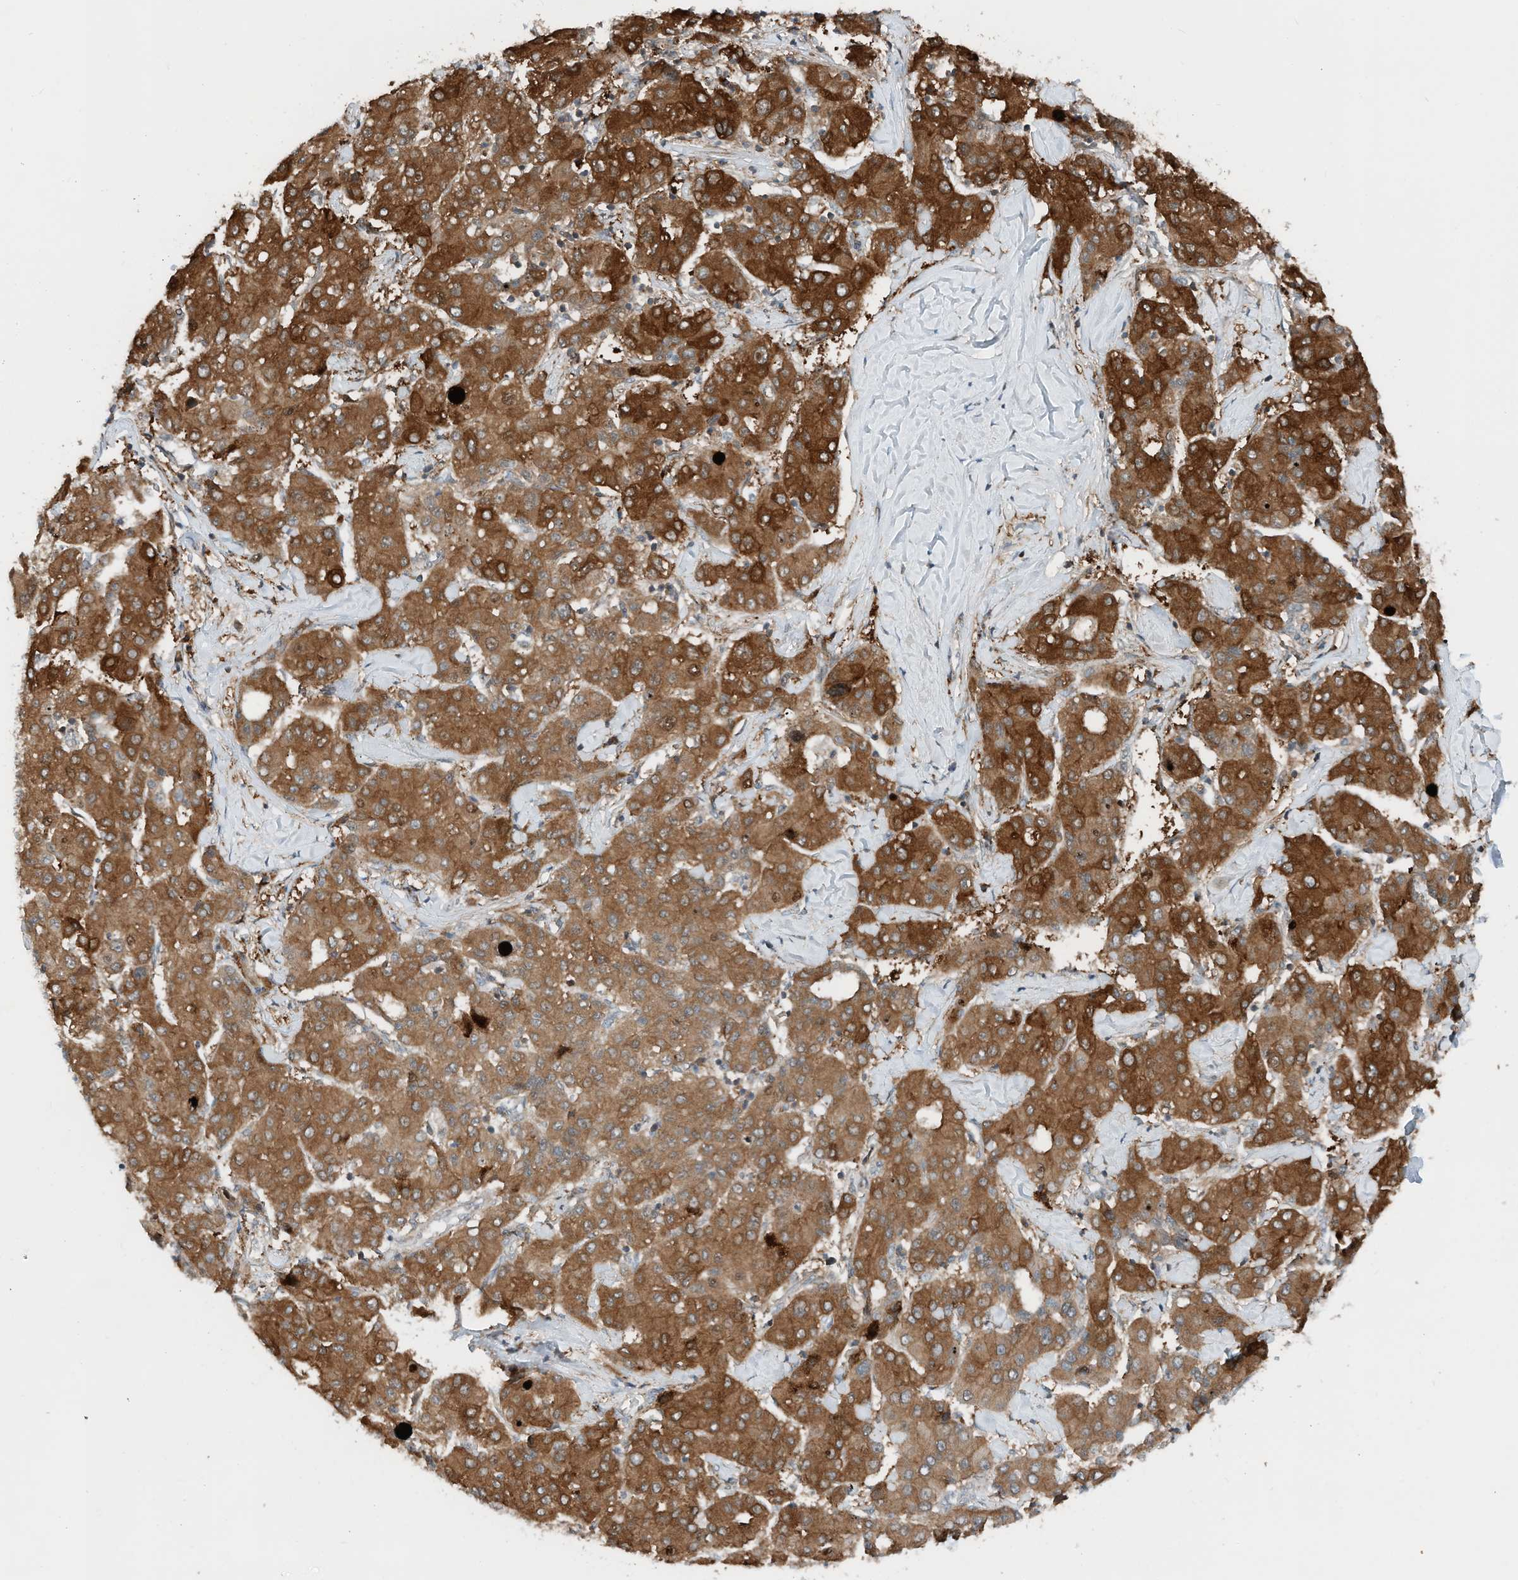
{"staining": {"intensity": "strong", "quantity": ">75%", "location": "cytoplasmic/membranous"}, "tissue": "liver cancer", "cell_type": "Tumor cells", "image_type": "cancer", "snomed": [{"axis": "morphology", "description": "Carcinoma, Hepatocellular, NOS"}, {"axis": "topography", "description": "Liver"}], "caption": "Protein analysis of liver cancer tissue demonstrates strong cytoplasmic/membranous positivity in about >75% of tumor cells.", "gene": "RMND1", "patient": {"sex": "male", "age": 65}}